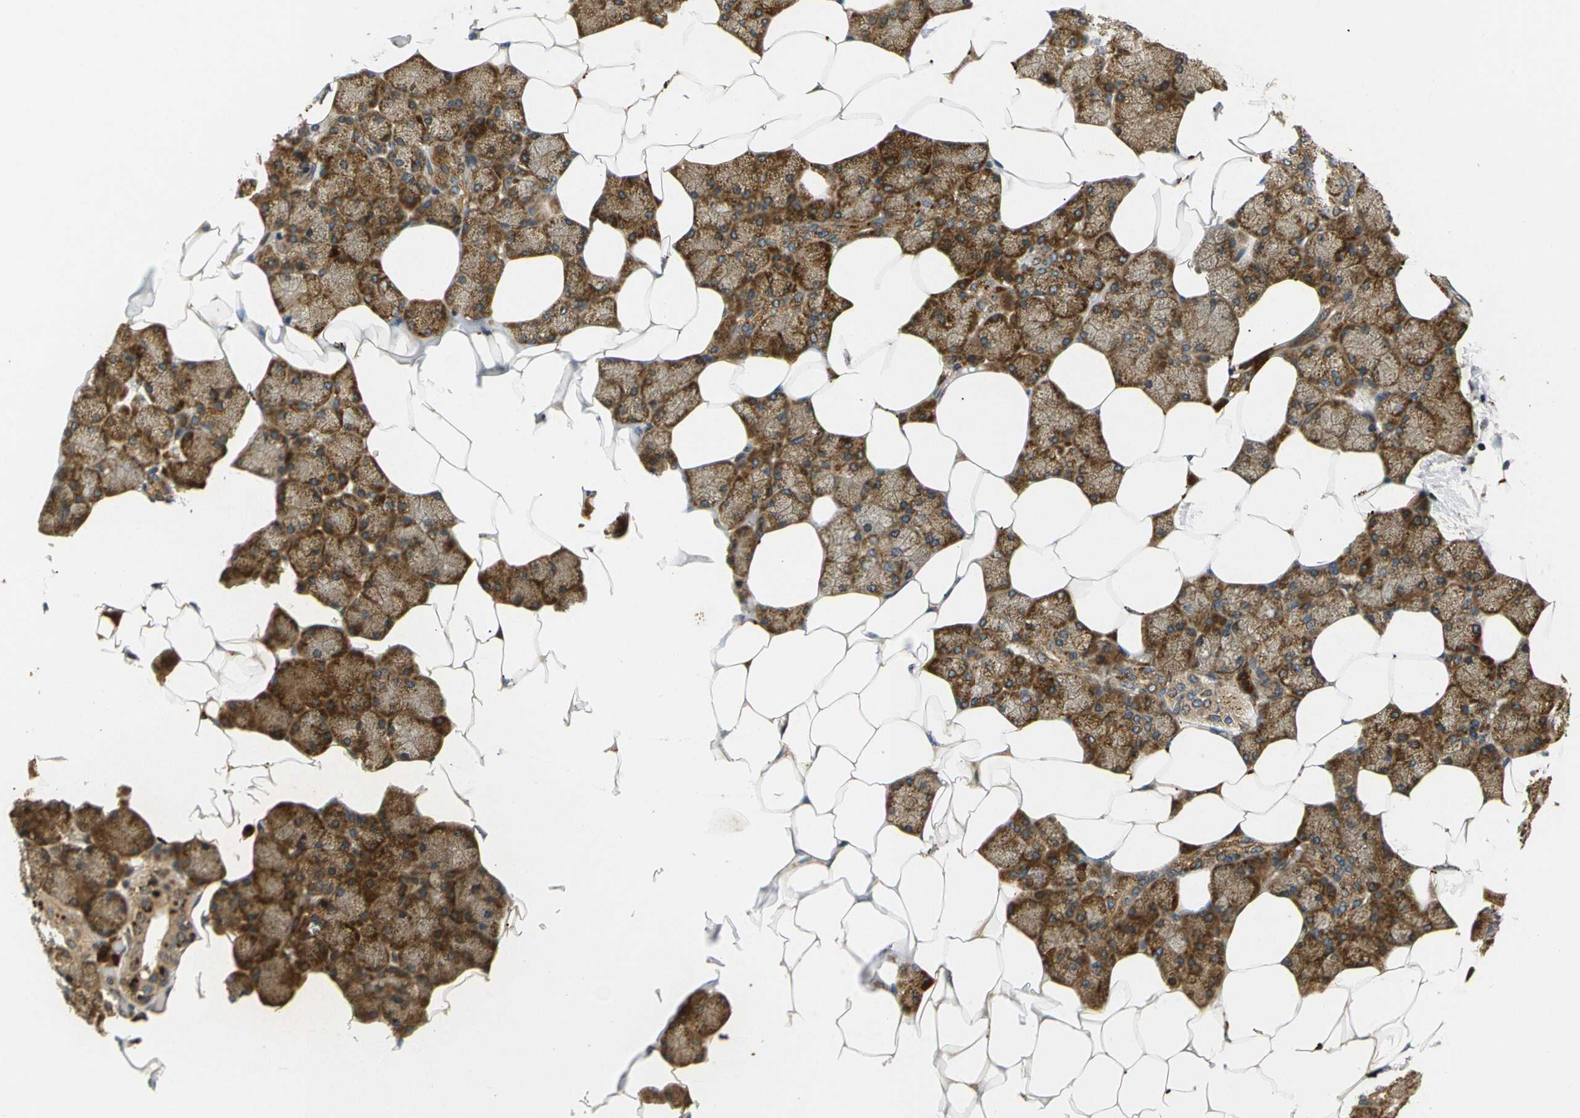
{"staining": {"intensity": "strong", "quantity": ">75%", "location": "cytoplasmic/membranous"}, "tissue": "salivary gland", "cell_type": "Glandular cells", "image_type": "normal", "snomed": [{"axis": "morphology", "description": "Normal tissue, NOS"}, {"axis": "topography", "description": "Salivary gland"}], "caption": "Protein analysis of normal salivary gland exhibits strong cytoplasmic/membranous positivity in about >75% of glandular cells. (DAB (3,3'-diaminobenzidine) = brown stain, brightfield microscopy at high magnification).", "gene": "ABCE1", "patient": {"sex": "male", "age": 62}}